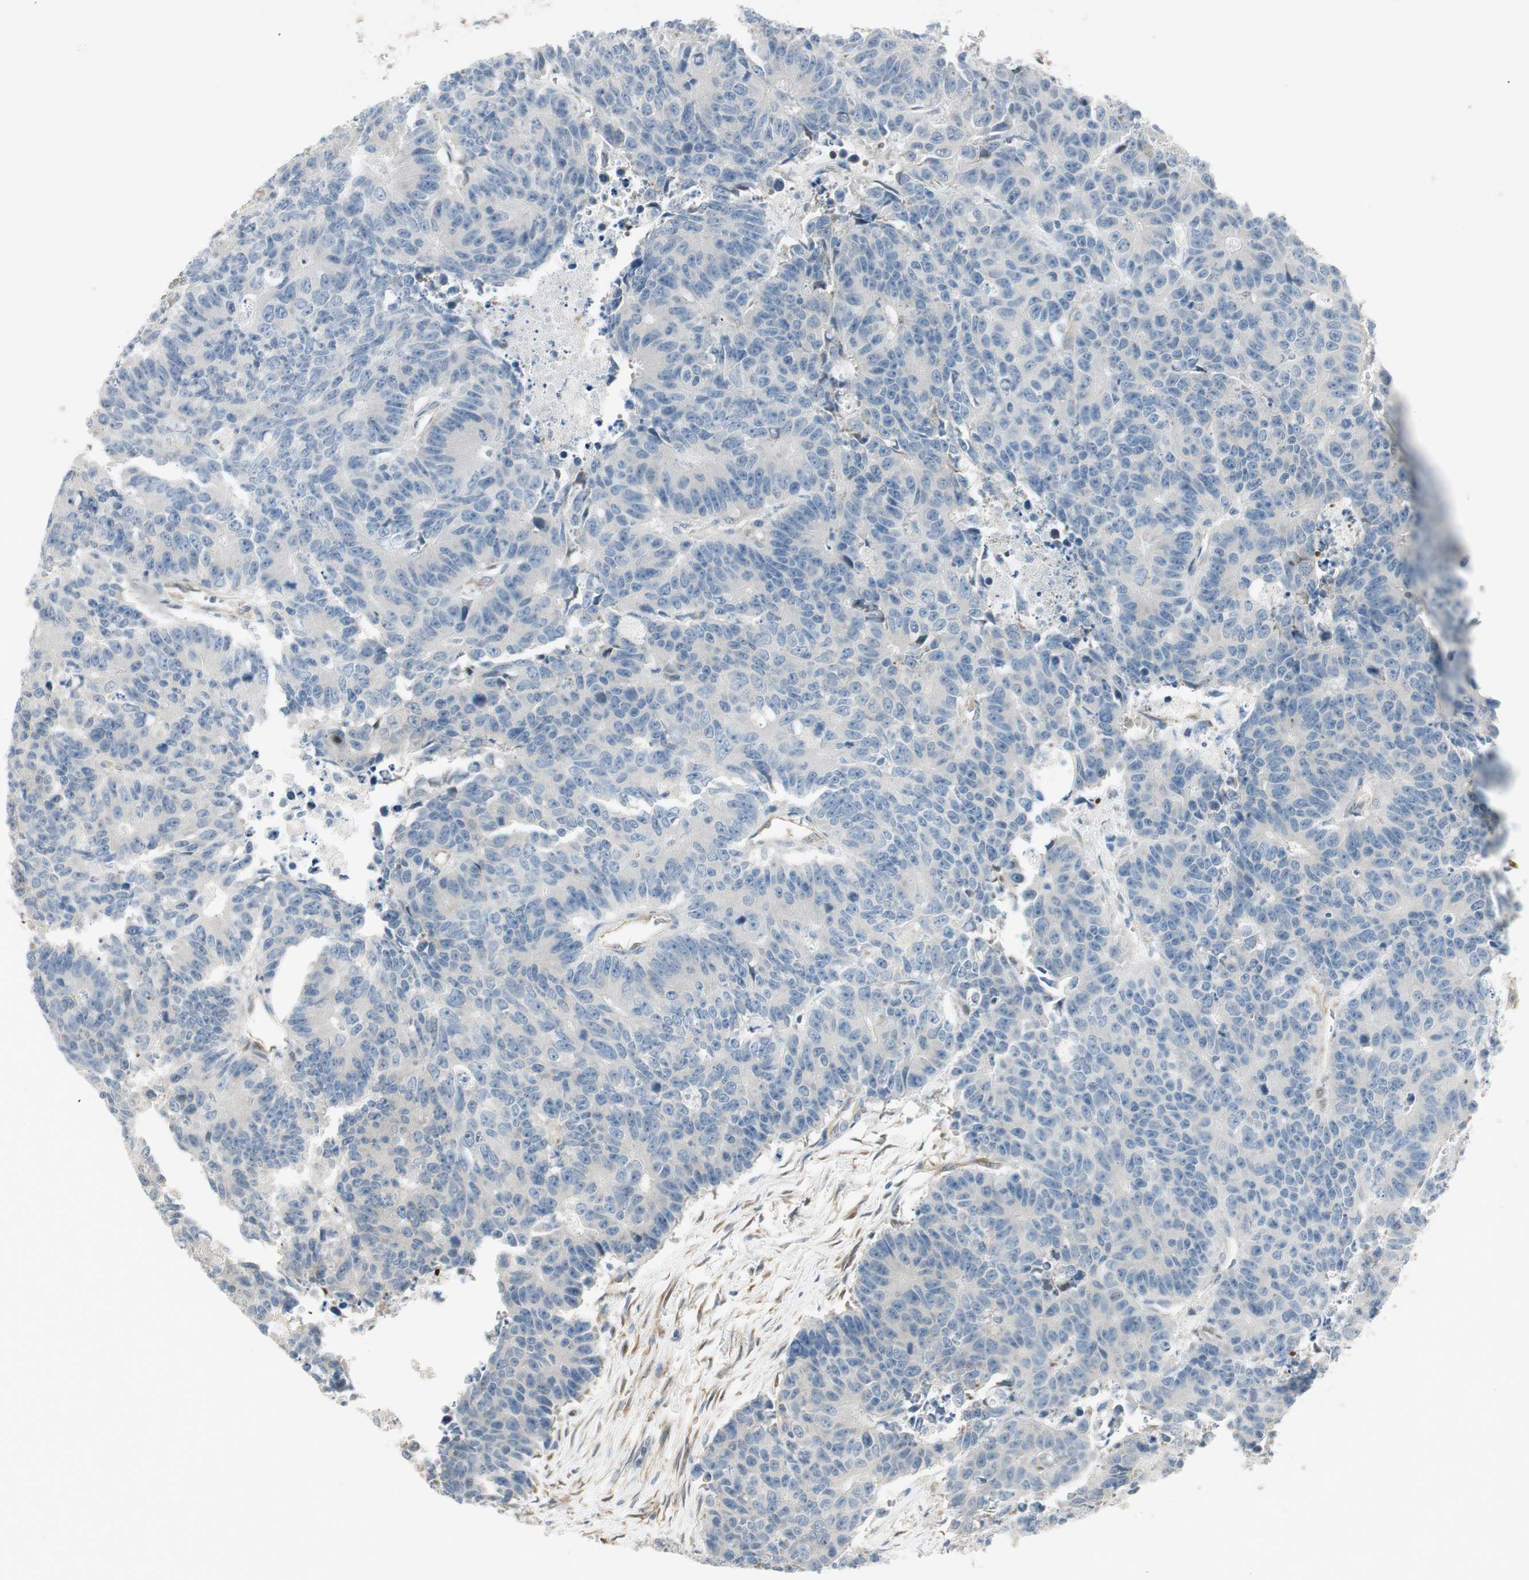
{"staining": {"intensity": "negative", "quantity": "none", "location": "none"}, "tissue": "colorectal cancer", "cell_type": "Tumor cells", "image_type": "cancer", "snomed": [{"axis": "morphology", "description": "Adenocarcinoma, NOS"}, {"axis": "topography", "description": "Colon"}], "caption": "Photomicrograph shows no significant protein positivity in tumor cells of colorectal cancer.", "gene": "STON1-GTF2A1L", "patient": {"sex": "female", "age": 86}}